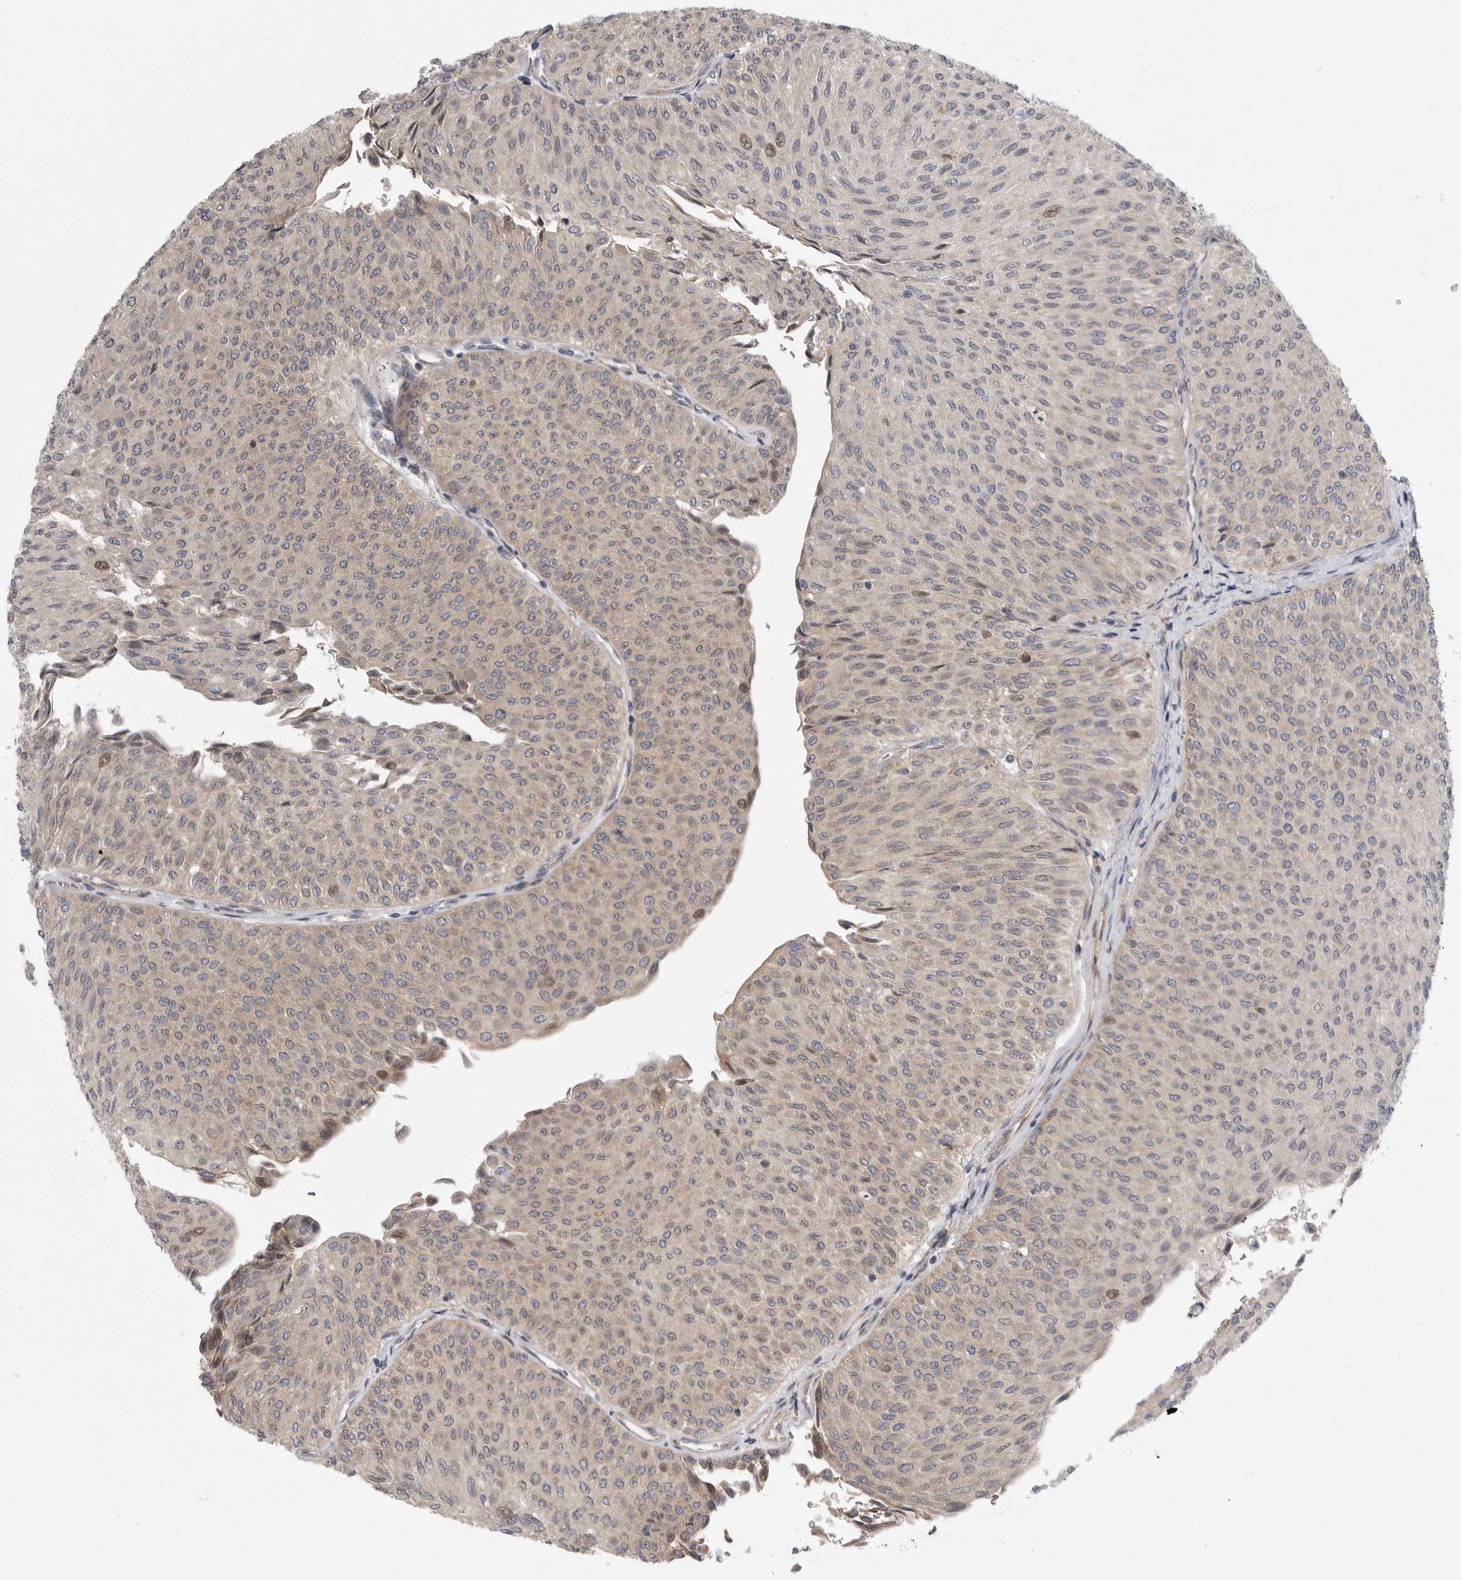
{"staining": {"intensity": "weak", "quantity": "<25%", "location": "cytoplasmic/membranous,nuclear"}, "tissue": "urothelial cancer", "cell_type": "Tumor cells", "image_type": "cancer", "snomed": [{"axis": "morphology", "description": "Urothelial carcinoma, Low grade"}, {"axis": "topography", "description": "Urinary bladder"}], "caption": "Tumor cells show no significant positivity in urothelial carcinoma (low-grade).", "gene": "FBXO43", "patient": {"sex": "male", "age": 78}}